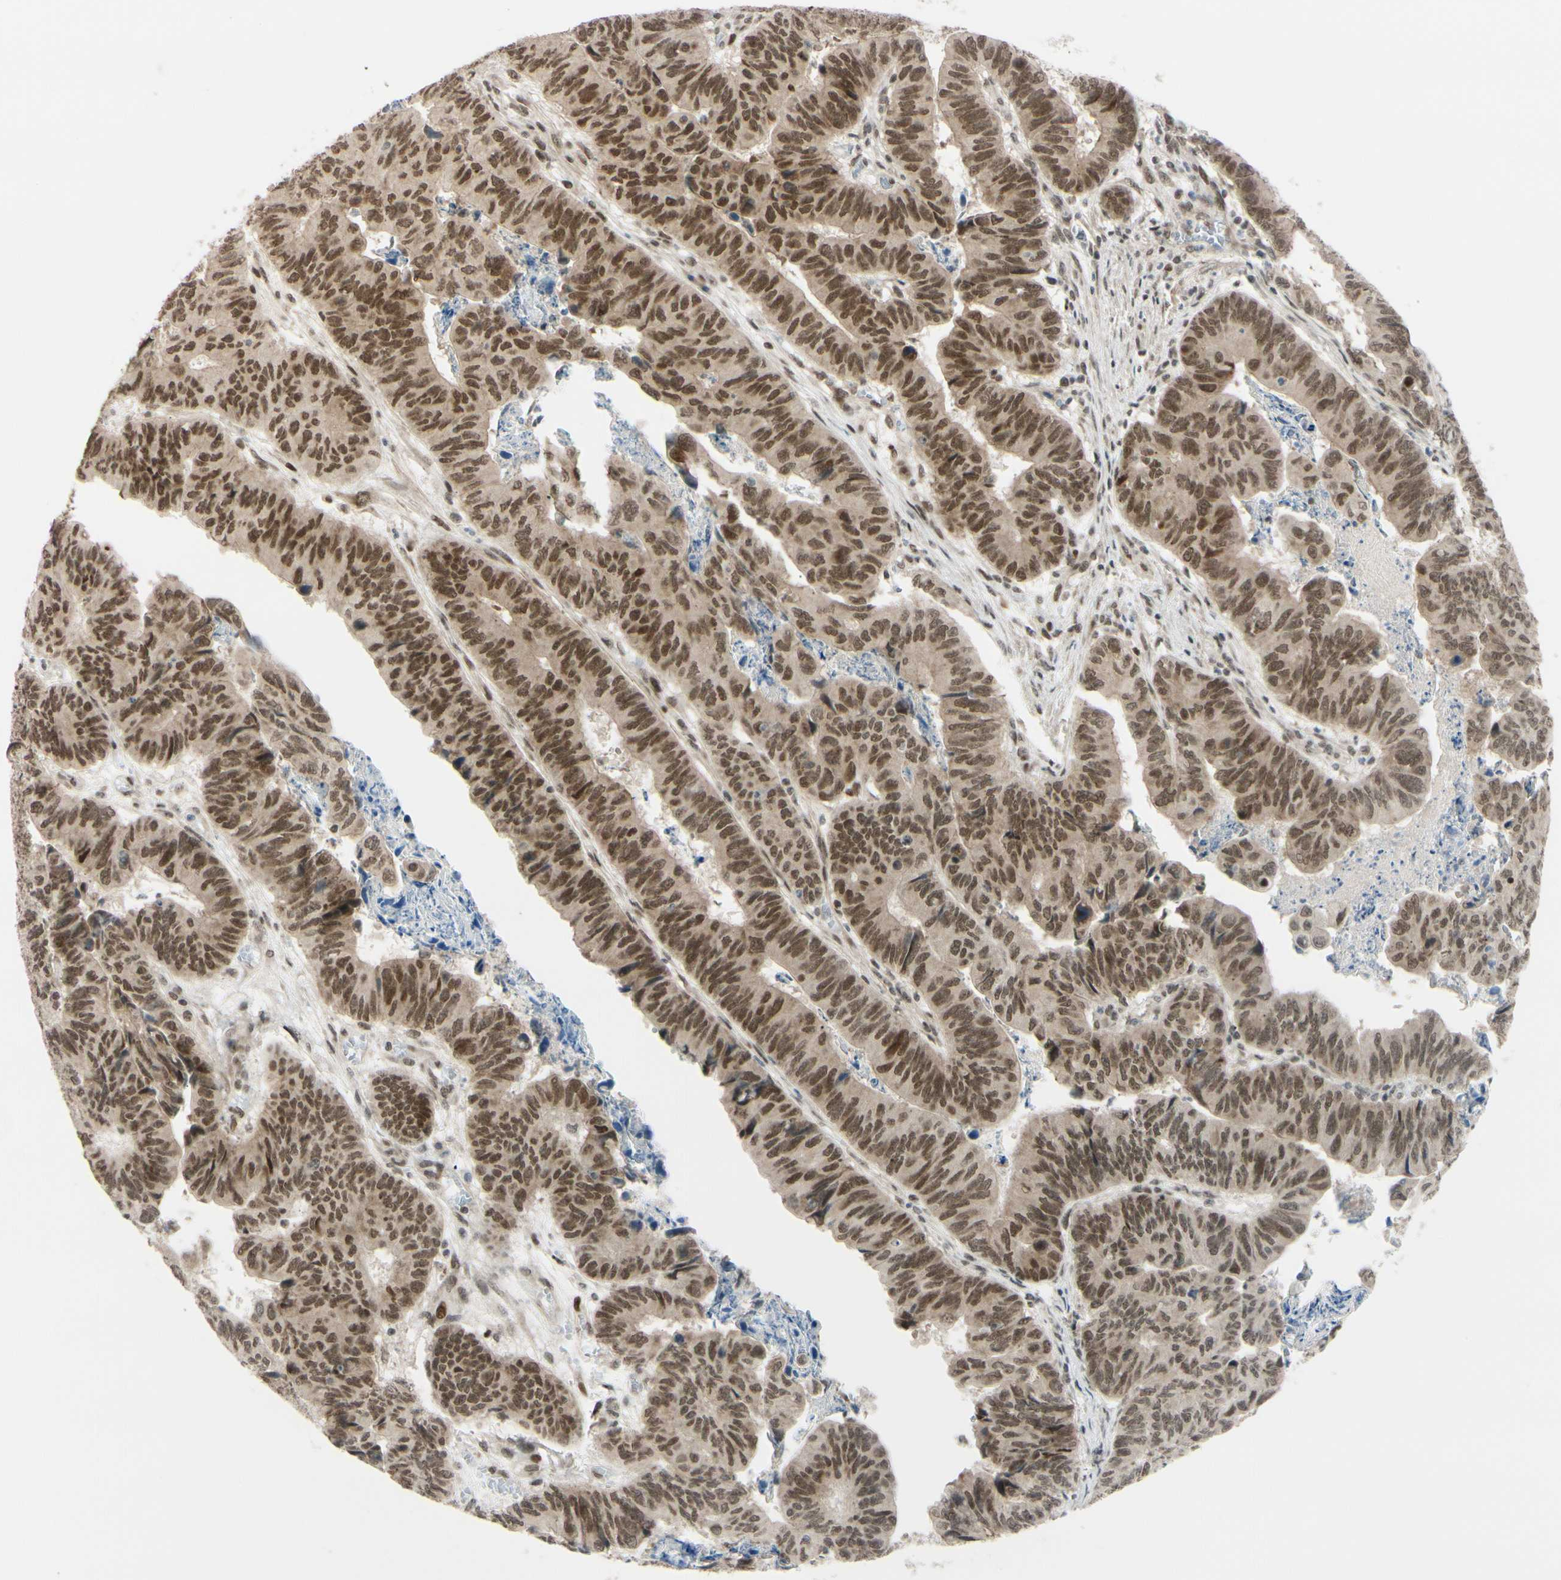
{"staining": {"intensity": "moderate", "quantity": ">75%", "location": "cytoplasmic/membranous,nuclear"}, "tissue": "stomach cancer", "cell_type": "Tumor cells", "image_type": "cancer", "snomed": [{"axis": "morphology", "description": "Adenocarcinoma, NOS"}, {"axis": "topography", "description": "Stomach, lower"}], "caption": "IHC staining of stomach adenocarcinoma, which reveals medium levels of moderate cytoplasmic/membranous and nuclear expression in approximately >75% of tumor cells indicating moderate cytoplasmic/membranous and nuclear protein positivity. The staining was performed using DAB (brown) for protein detection and nuclei were counterstained in hematoxylin (blue).", "gene": "BRMS1", "patient": {"sex": "male", "age": 77}}